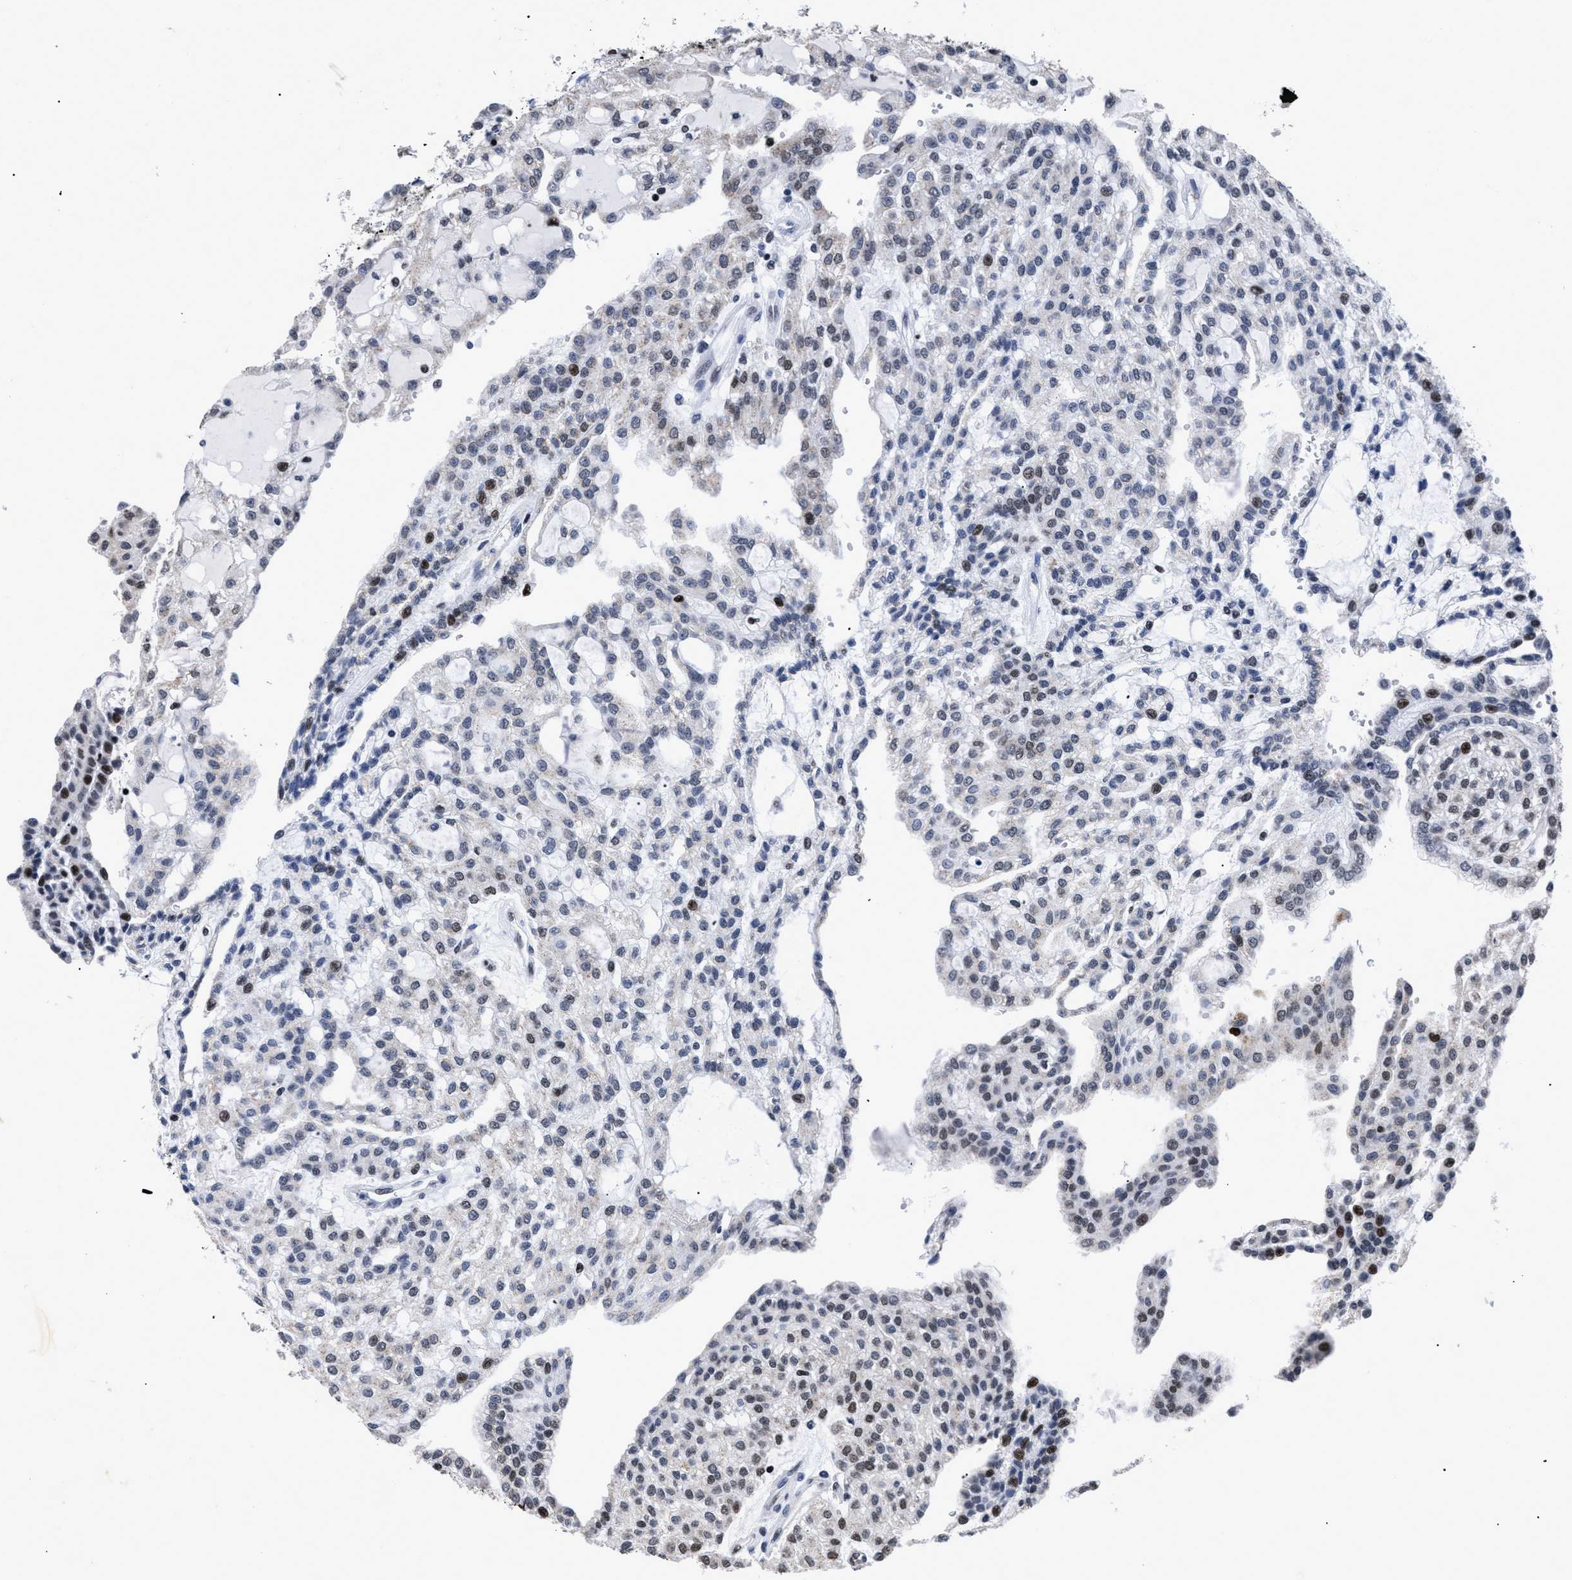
{"staining": {"intensity": "strong", "quantity": "<25%", "location": "nuclear"}, "tissue": "renal cancer", "cell_type": "Tumor cells", "image_type": "cancer", "snomed": [{"axis": "morphology", "description": "Adenocarcinoma, NOS"}, {"axis": "topography", "description": "Kidney"}], "caption": "Renal cancer stained with immunohistochemistry exhibits strong nuclear expression in approximately <25% of tumor cells.", "gene": "CALHM3", "patient": {"sex": "male", "age": 63}}